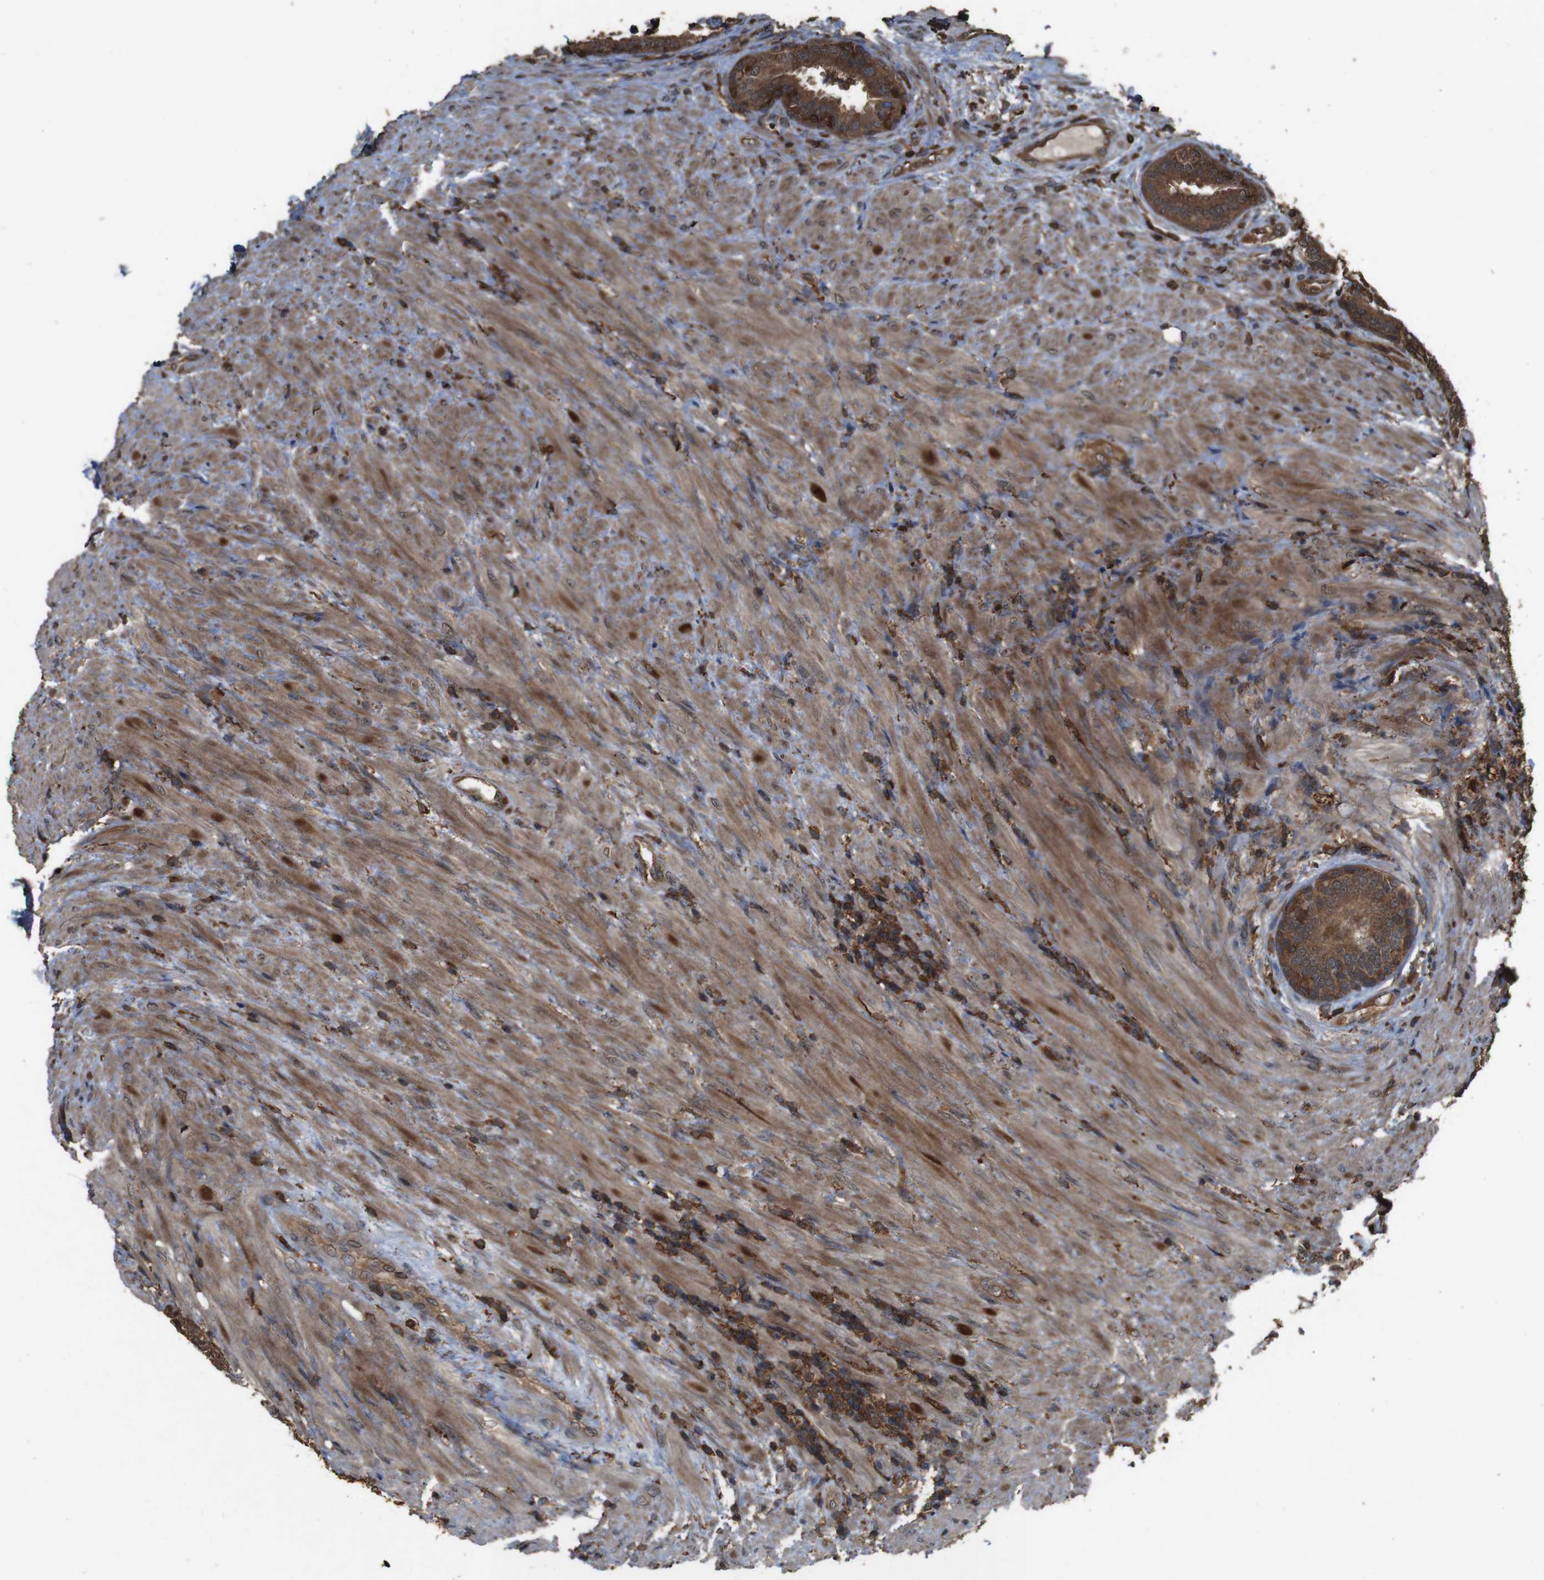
{"staining": {"intensity": "moderate", "quantity": ">75%", "location": "cytoplasmic/membranous"}, "tissue": "prostate", "cell_type": "Glandular cells", "image_type": "normal", "snomed": [{"axis": "morphology", "description": "Normal tissue, NOS"}, {"axis": "topography", "description": "Prostate"}], "caption": "An immunohistochemistry histopathology image of benign tissue is shown. Protein staining in brown shows moderate cytoplasmic/membranous positivity in prostate within glandular cells.", "gene": "BAG4", "patient": {"sex": "male", "age": 76}}